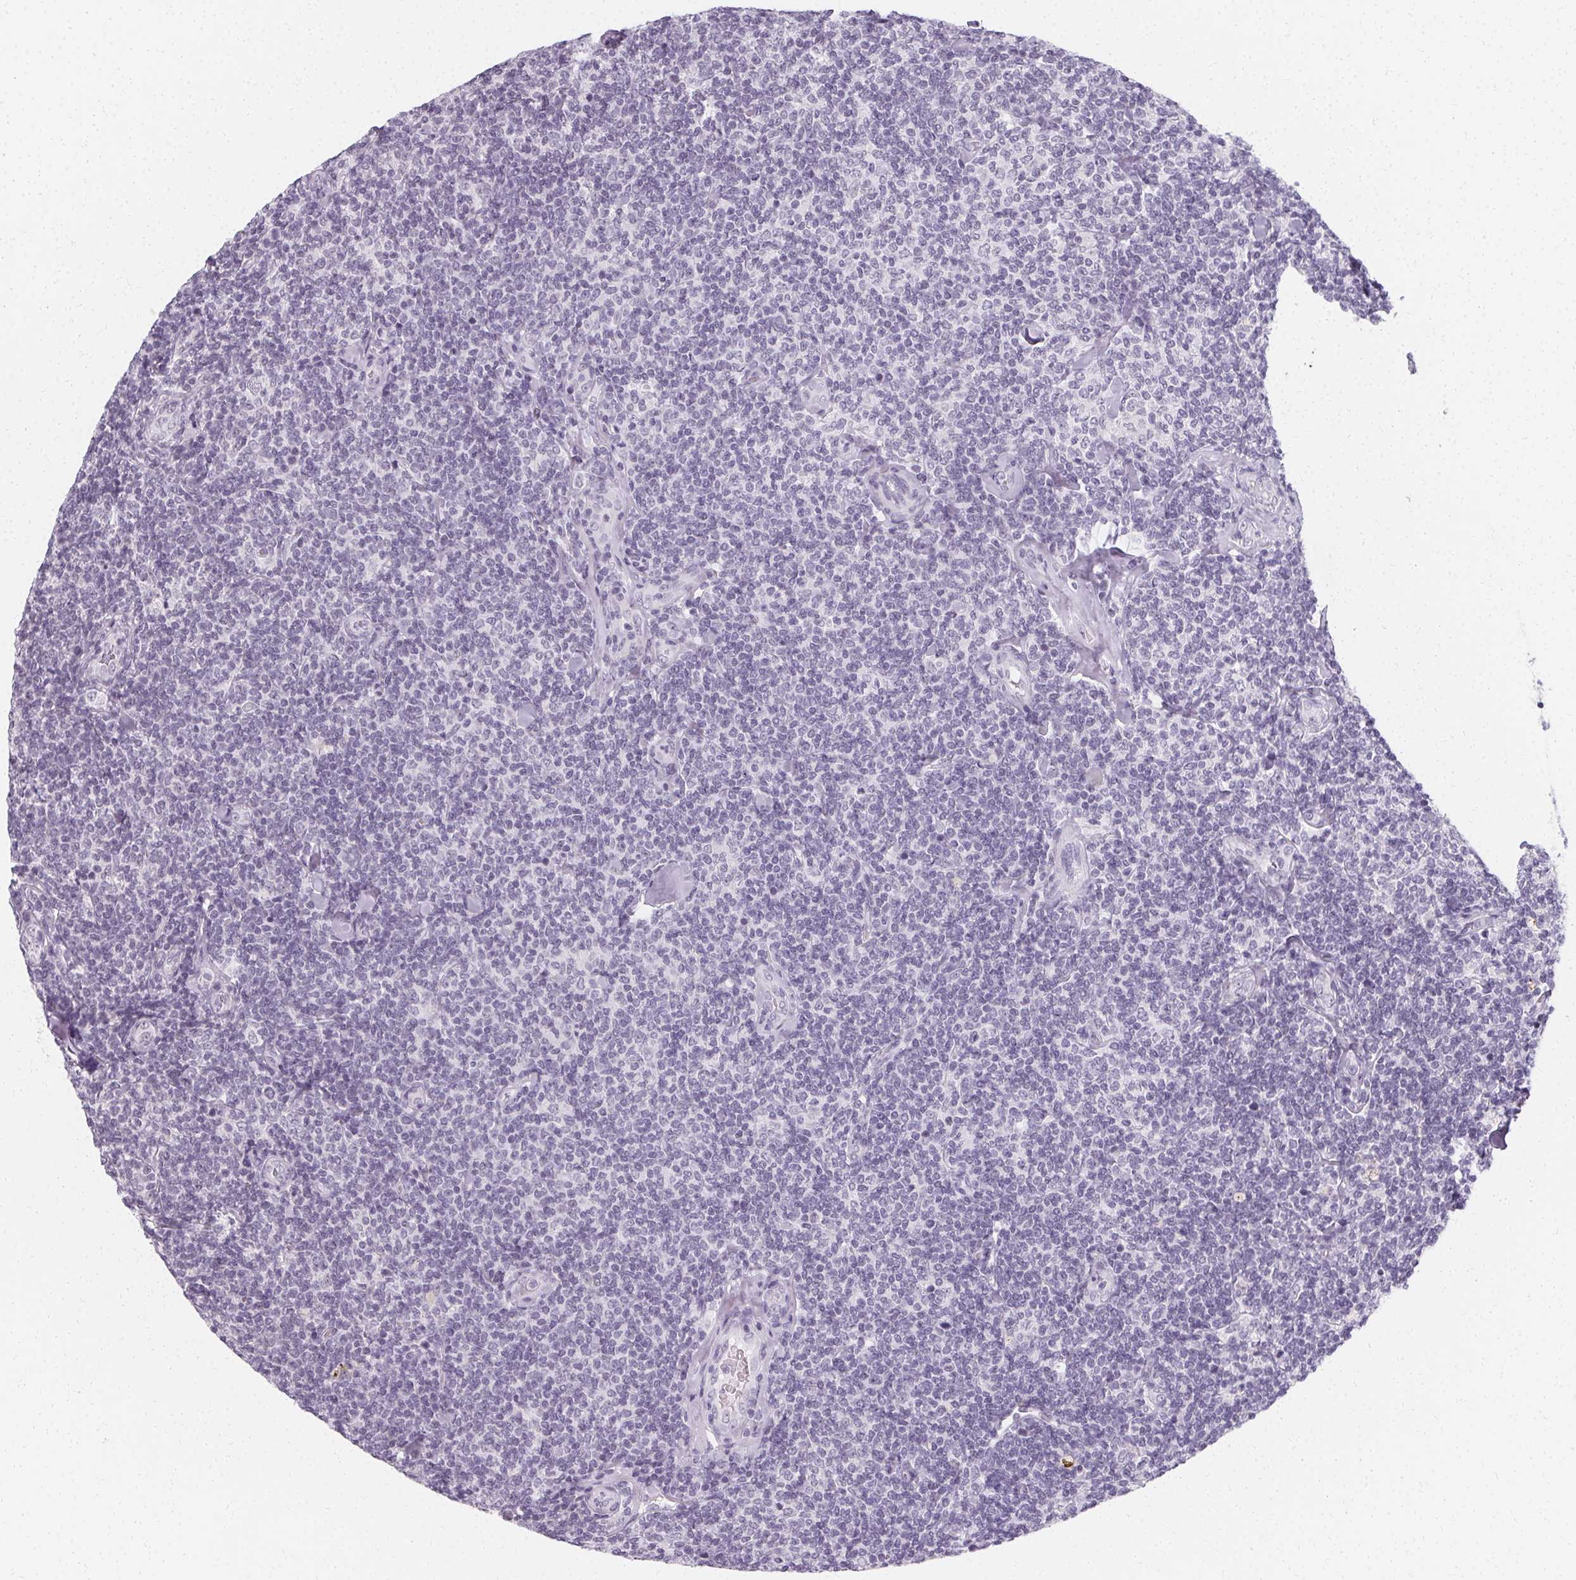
{"staining": {"intensity": "negative", "quantity": "none", "location": "none"}, "tissue": "lymphoma", "cell_type": "Tumor cells", "image_type": "cancer", "snomed": [{"axis": "morphology", "description": "Malignant lymphoma, non-Hodgkin's type, Low grade"}, {"axis": "topography", "description": "Lymph node"}], "caption": "High magnification brightfield microscopy of low-grade malignant lymphoma, non-Hodgkin's type stained with DAB (3,3'-diaminobenzidine) (brown) and counterstained with hematoxylin (blue): tumor cells show no significant staining.", "gene": "SYNPR", "patient": {"sex": "female", "age": 56}}